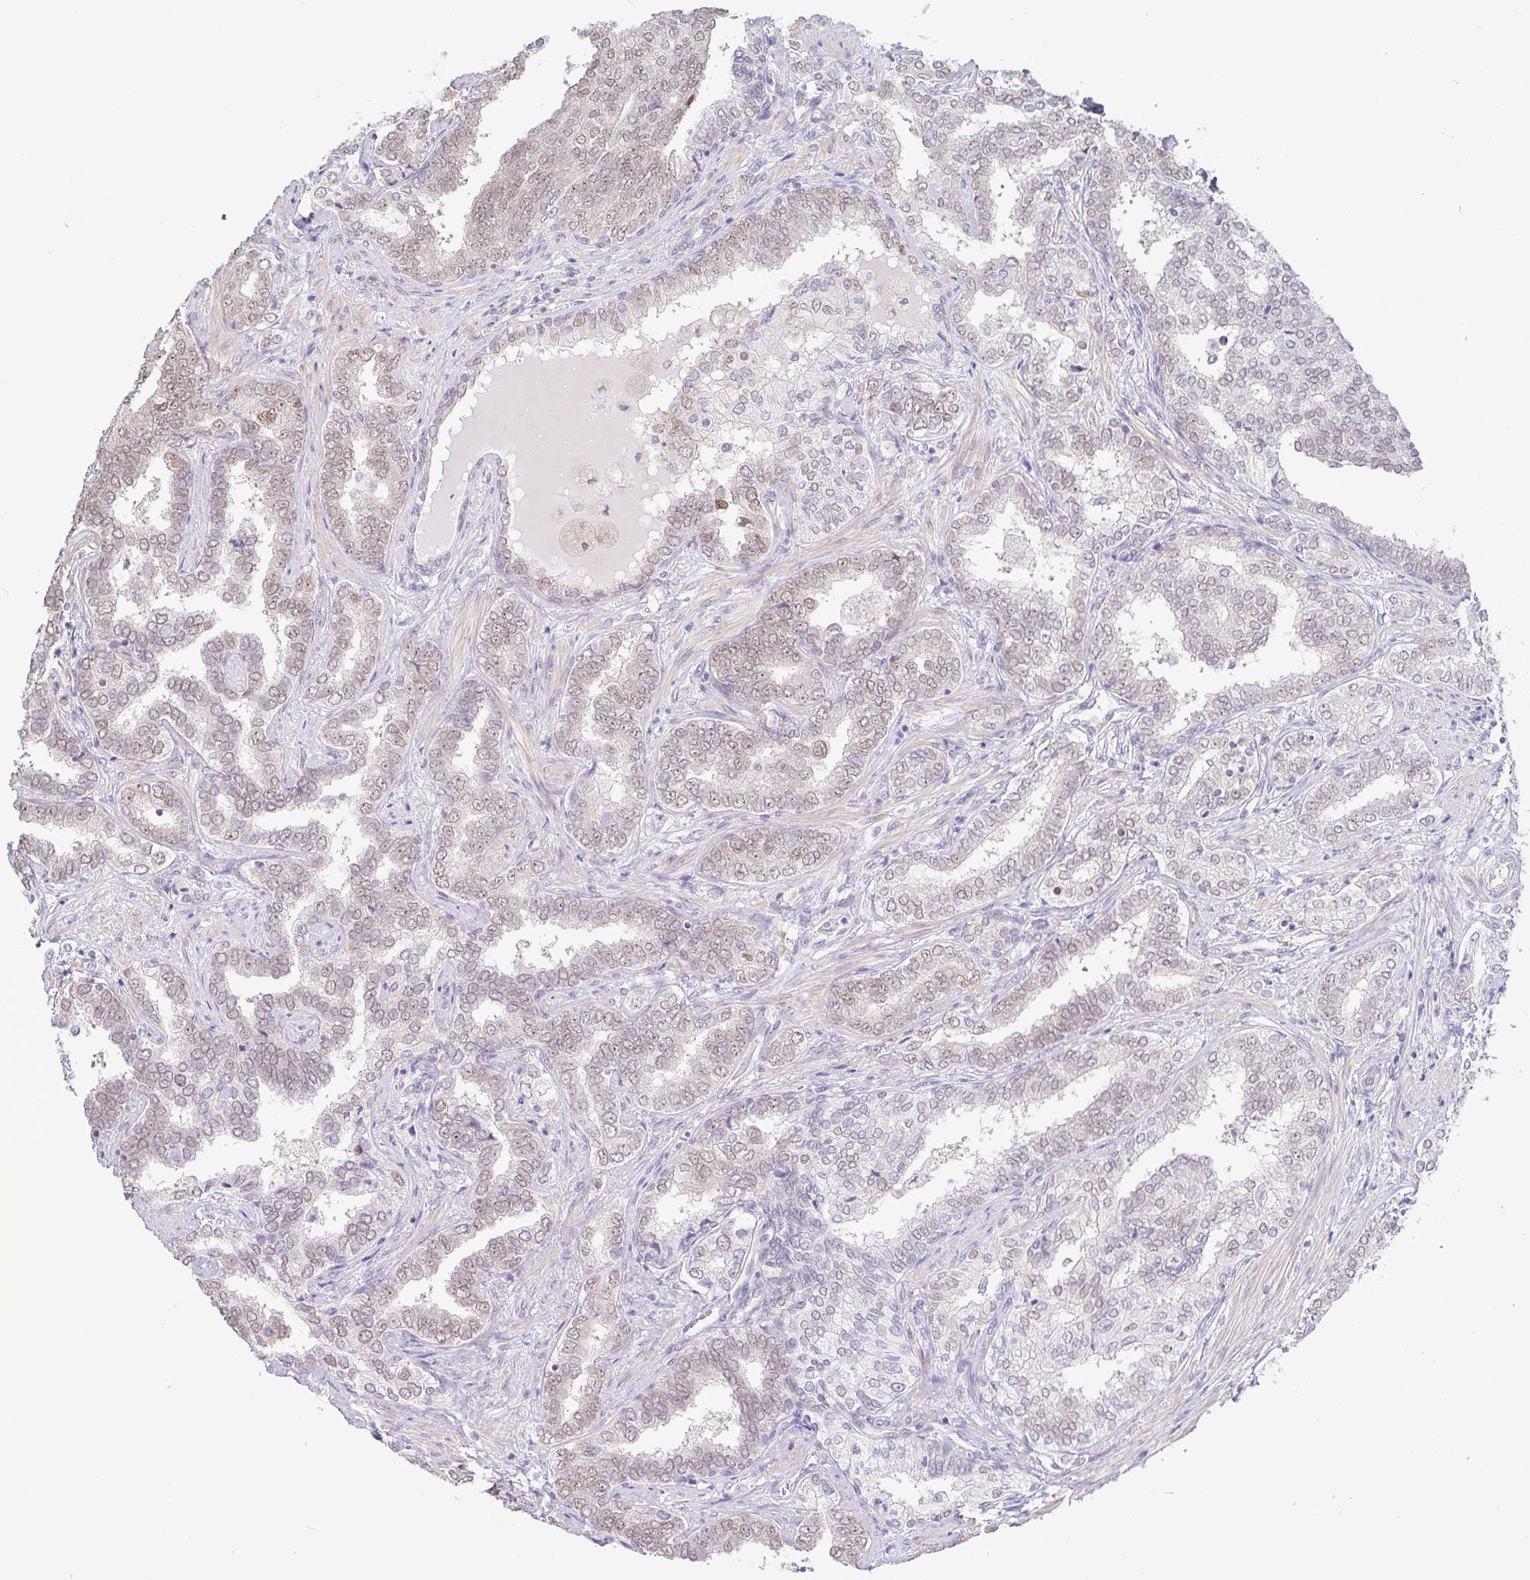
{"staining": {"intensity": "weak", "quantity": "25%-75%", "location": "nuclear"}, "tissue": "prostate cancer", "cell_type": "Tumor cells", "image_type": "cancer", "snomed": [{"axis": "morphology", "description": "Adenocarcinoma, High grade"}, {"axis": "topography", "description": "Prostate"}], "caption": "This is a histology image of immunohistochemistry (IHC) staining of prostate cancer (adenocarcinoma (high-grade)), which shows weak staining in the nuclear of tumor cells.", "gene": "HYPK", "patient": {"sex": "male", "age": 72}}